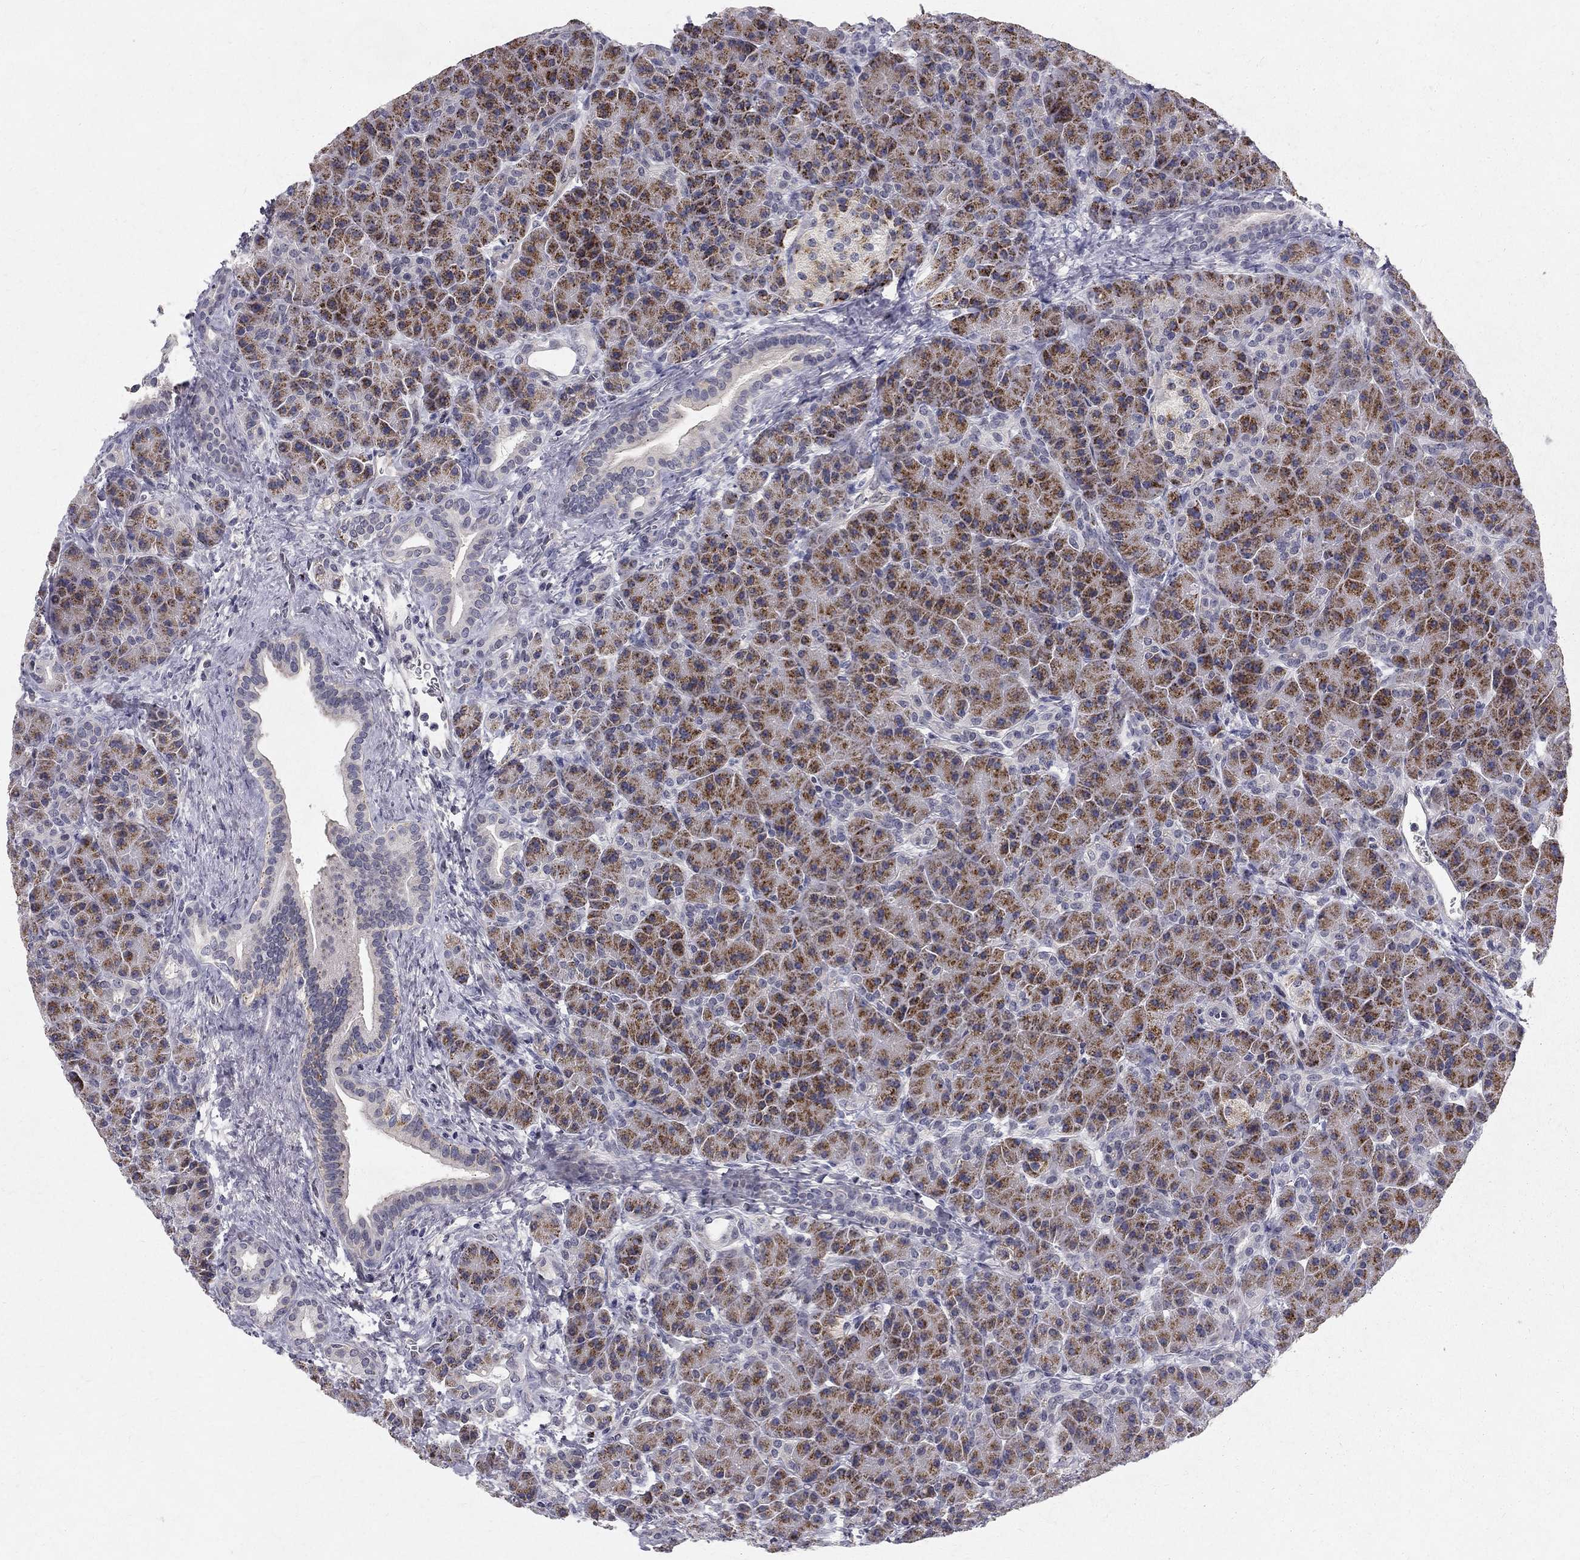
{"staining": {"intensity": "strong", "quantity": ">75%", "location": "cytoplasmic/membranous"}, "tissue": "pancreas", "cell_type": "Exocrine glandular cells", "image_type": "normal", "snomed": [{"axis": "morphology", "description": "Normal tissue, NOS"}, {"axis": "topography", "description": "Pancreas"}], "caption": "Approximately >75% of exocrine glandular cells in benign pancreas show strong cytoplasmic/membranous protein positivity as visualized by brown immunohistochemical staining.", "gene": "CLIC6", "patient": {"sex": "female", "age": 63}}